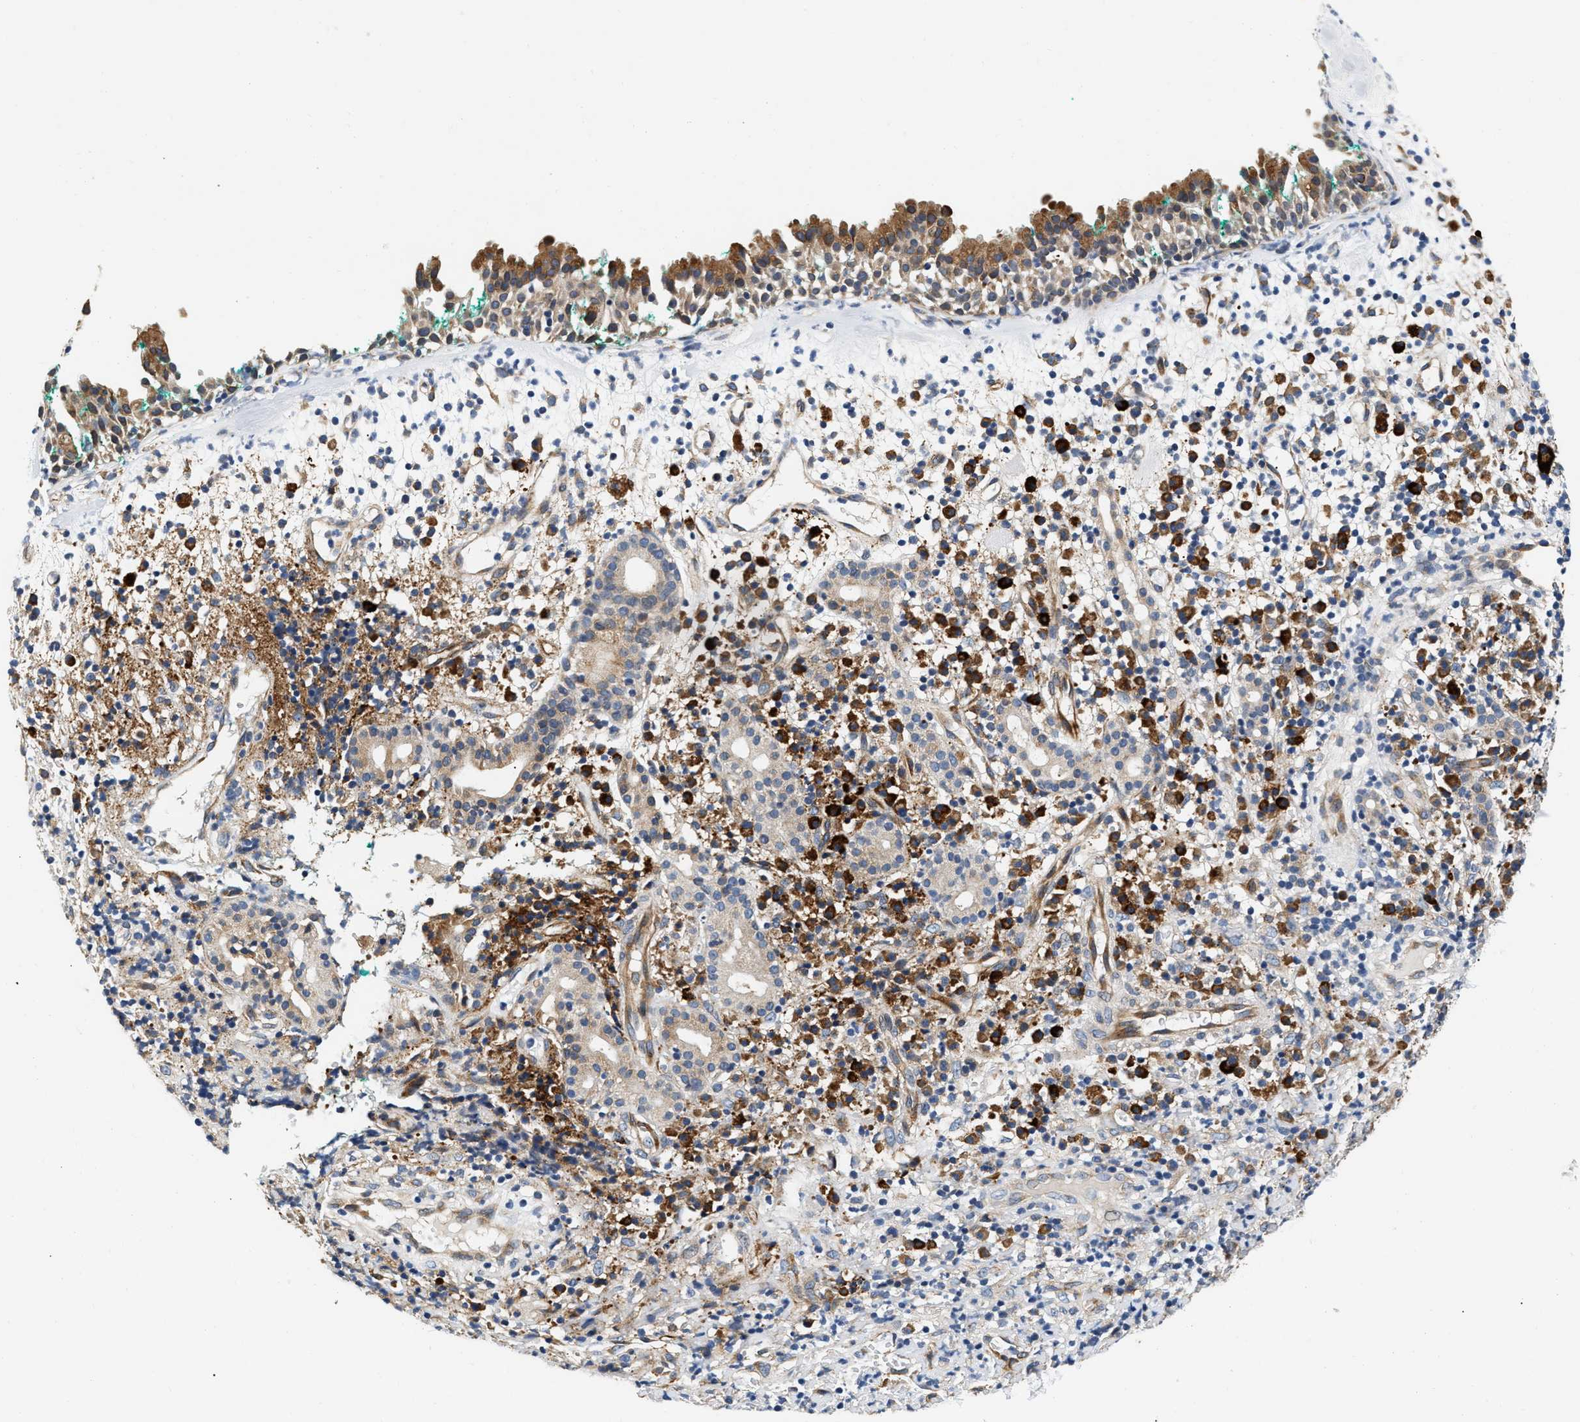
{"staining": {"intensity": "moderate", "quantity": ">75%", "location": "cytoplasmic/membranous"}, "tissue": "nasopharynx", "cell_type": "Respiratory epithelial cells", "image_type": "normal", "snomed": [{"axis": "morphology", "description": "Normal tissue, NOS"}, {"axis": "morphology", "description": "Basal cell carcinoma"}, {"axis": "topography", "description": "Cartilage tissue"}, {"axis": "topography", "description": "Nasopharynx"}, {"axis": "topography", "description": "Oral tissue"}], "caption": "The histopathology image shows staining of benign nasopharynx, revealing moderate cytoplasmic/membranous protein staining (brown color) within respiratory epithelial cells. (DAB (3,3'-diaminobenzidine) IHC with brightfield microscopy, high magnification).", "gene": "IFT74", "patient": {"sex": "female", "age": 77}}